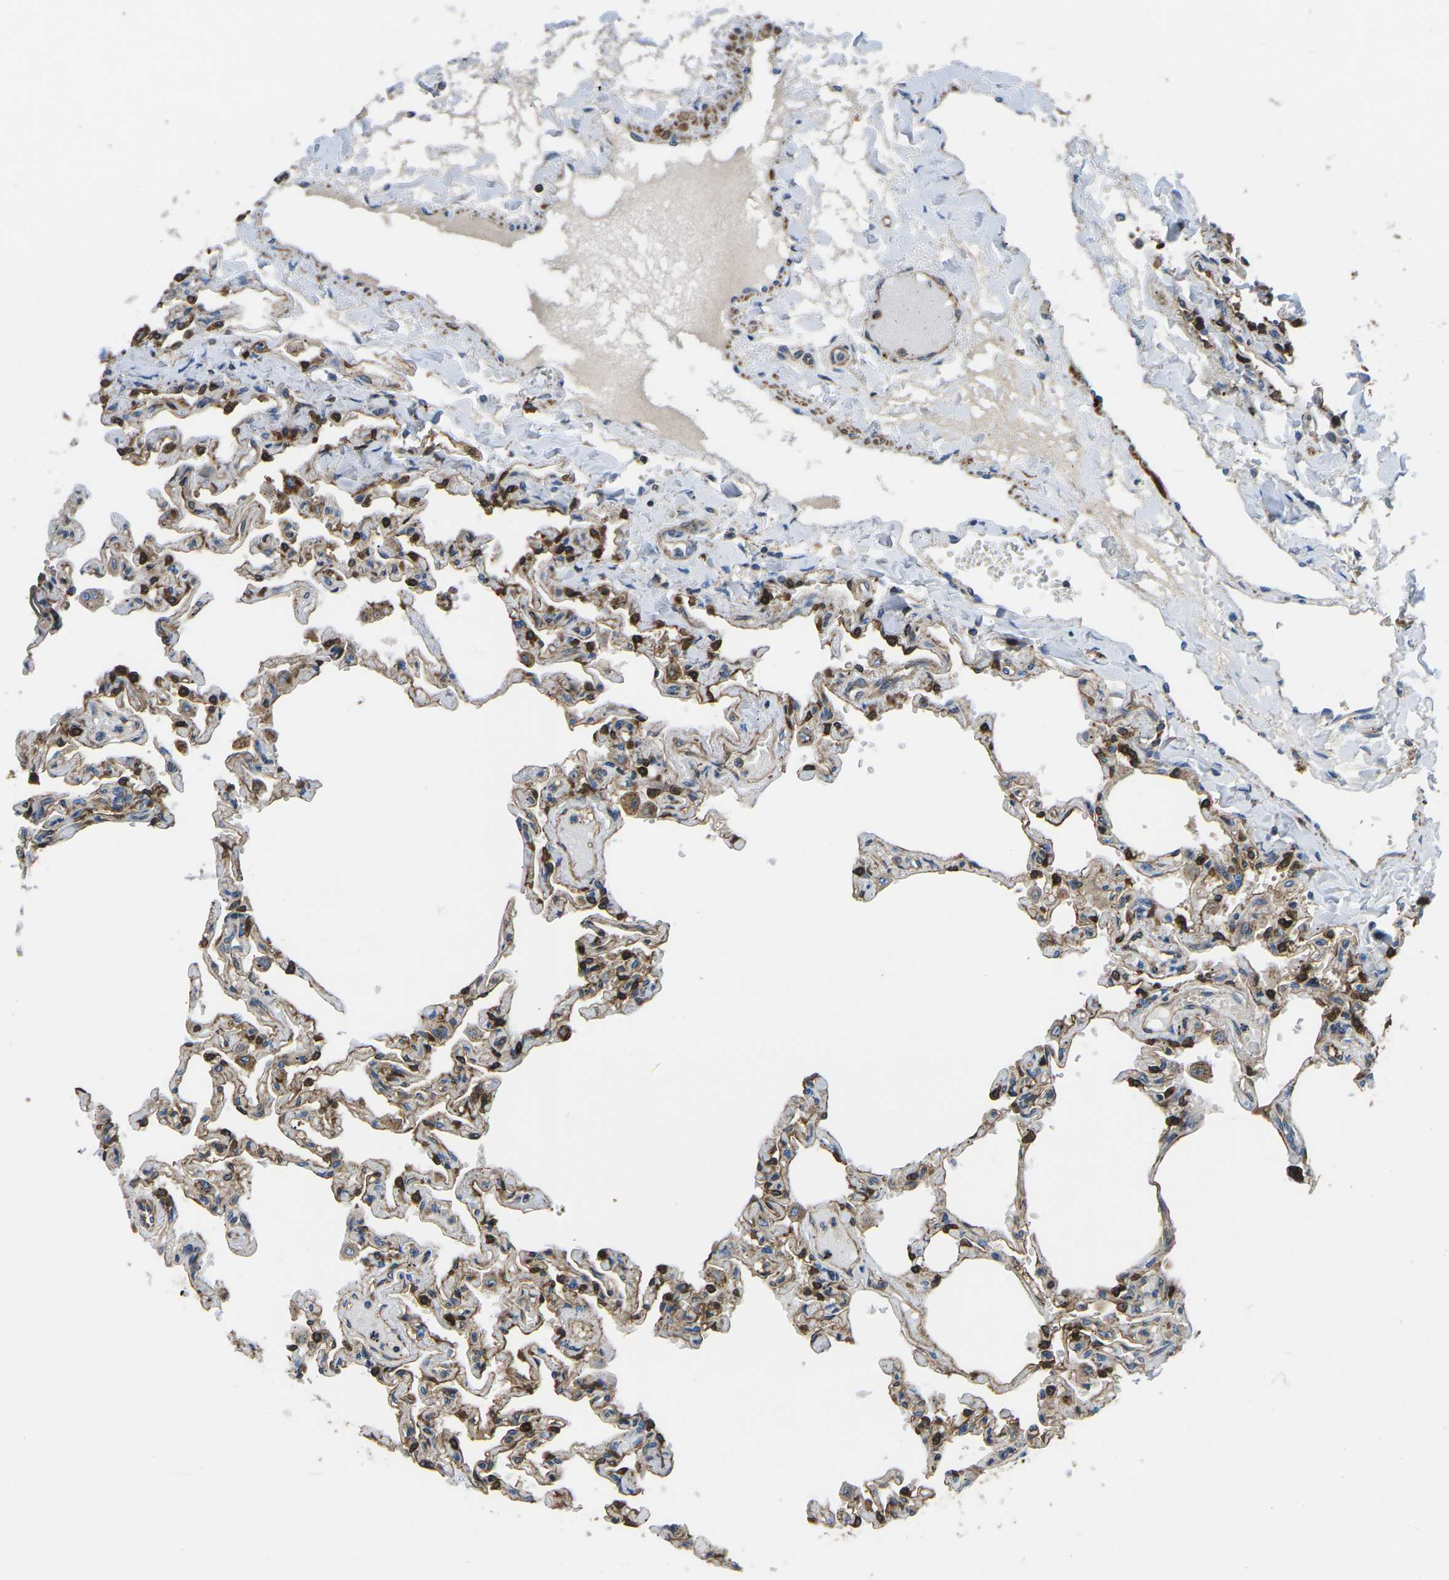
{"staining": {"intensity": "weak", "quantity": ">75%", "location": "cytoplasmic/membranous"}, "tissue": "lung", "cell_type": "Alveolar cells", "image_type": "normal", "snomed": [{"axis": "morphology", "description": "Normal tissue, NOS"}, {"axis": "topography", "description": "Lung"}], "caption": "Lung stained with immunohistochemistry (IHC) reveals weak cytoplasmic/membranous staining in about >75% of alveolar cells.", "gene": "KCNJ15", "patient": {"sex": "male", "age": 21}}